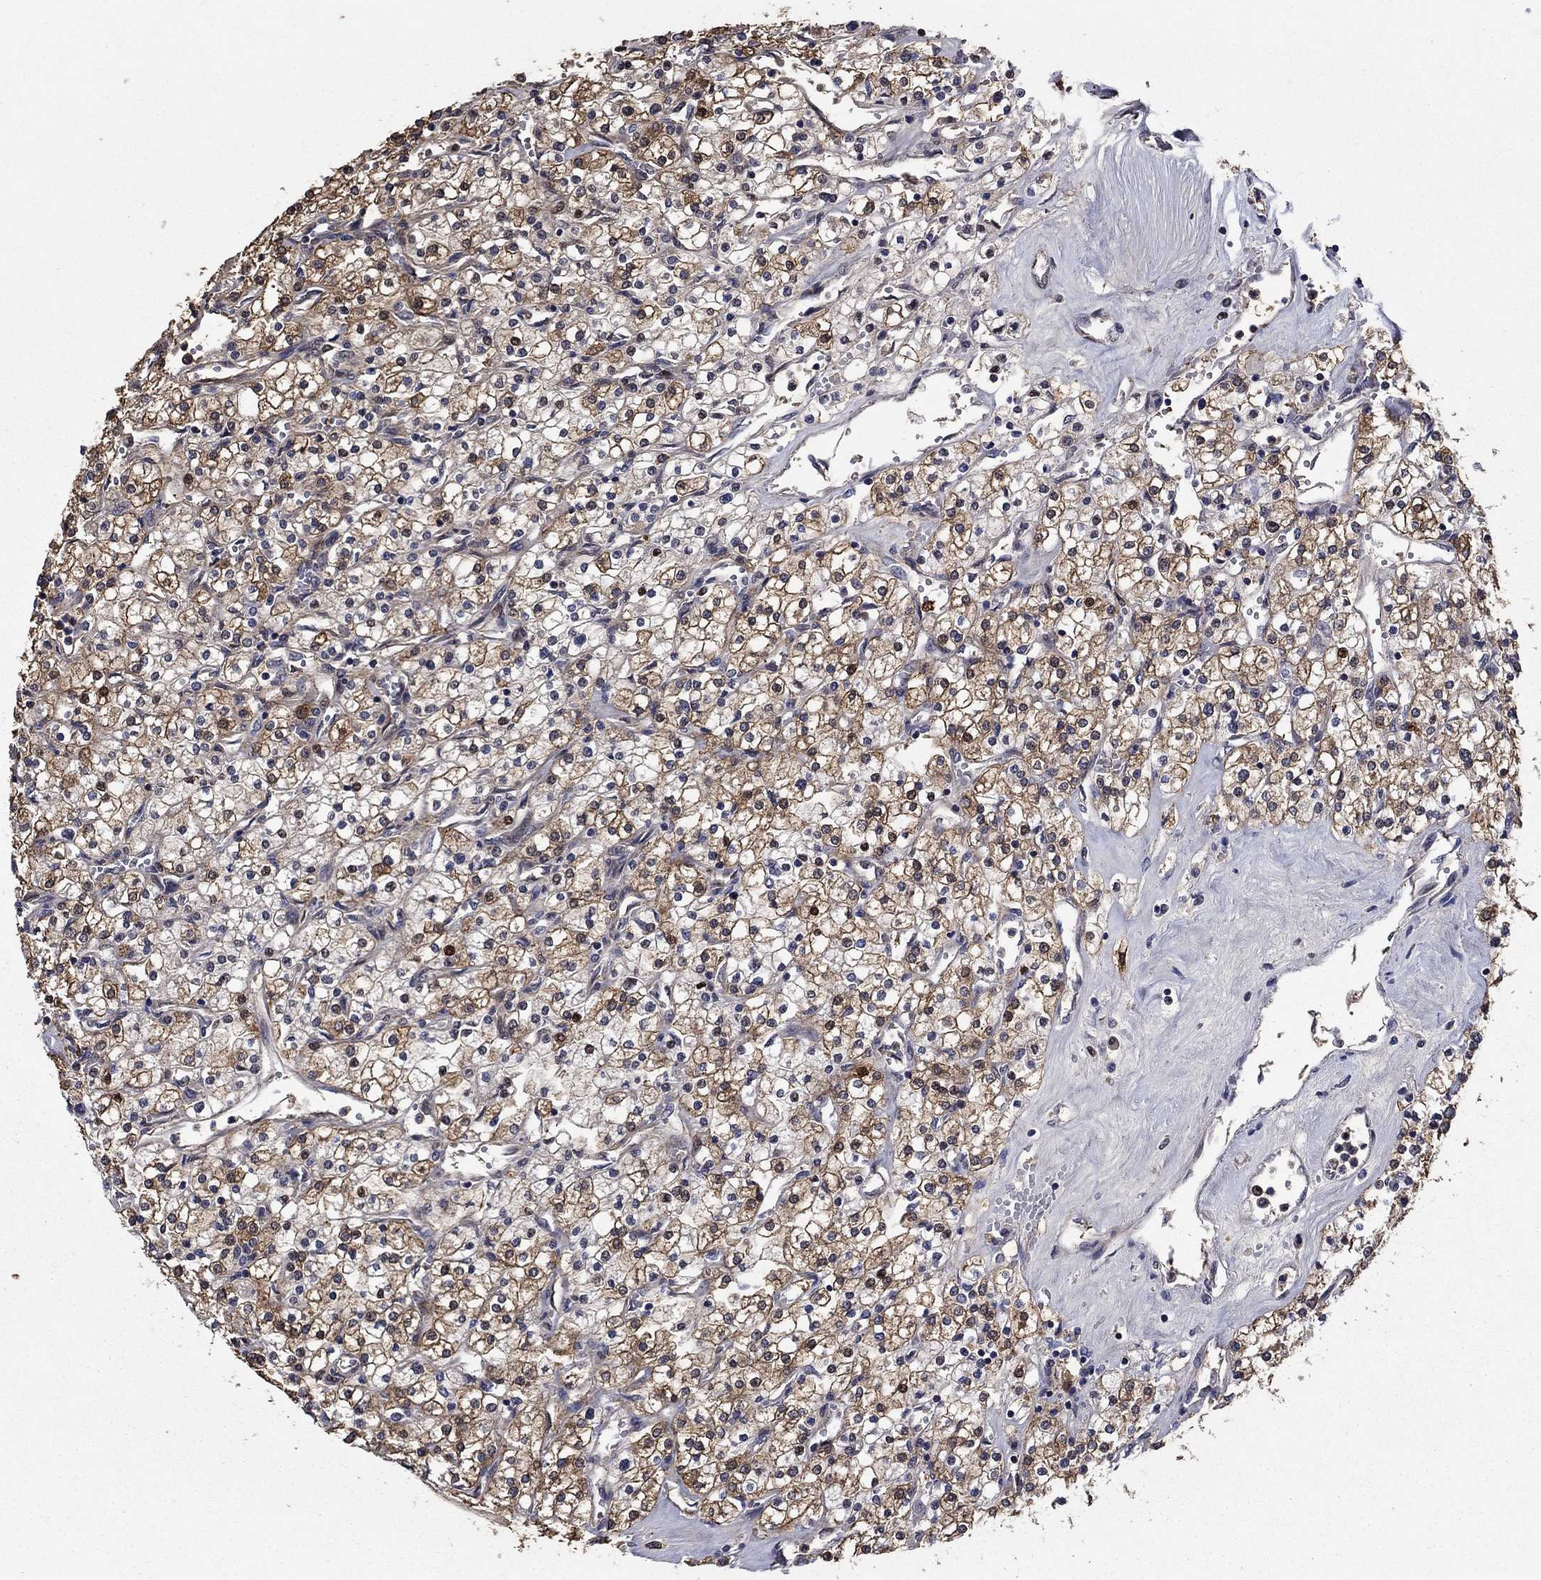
{"staining": {"intensity": "strong", "quantity": "25%-75%", "location": "cytoplasmic/membranous"}, "tissue": "renal cancer", "cell_type": "Tumor cells", "image_type": "cancer", "snomed": [{"axis": "morphology", "description": "Adenocarcinoma, NOS"}, {"axis": "topography", "description": "Kidney"}], "caption": "The immunohistochemical stain highlights strong cytoplasmic/membranous staining in tumor cells of adenocarcinoma (renal) tissue.", "gene": "DVL1", "patient": {"sex": "male", "age": 80}}